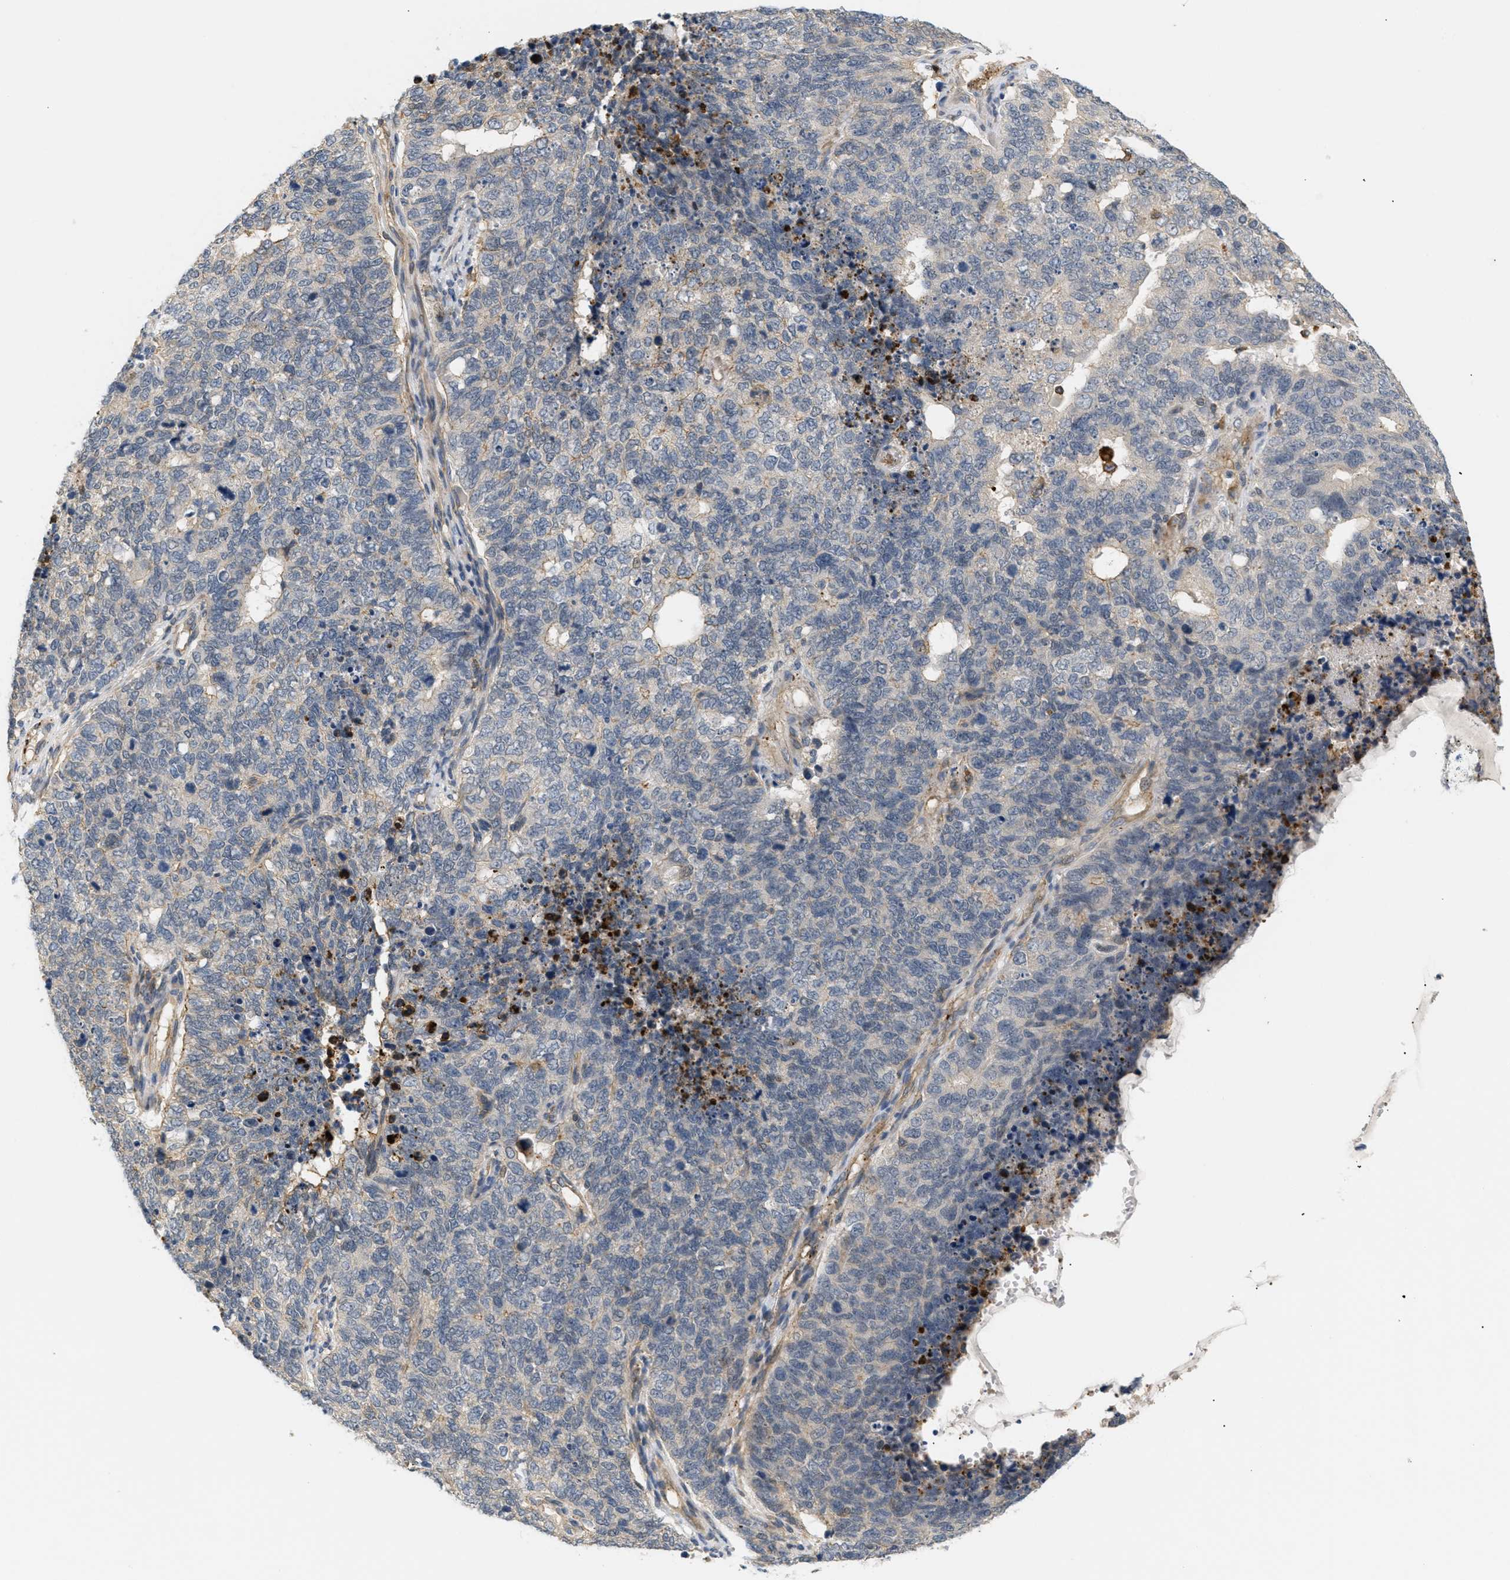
{"staining": {"intensity": "negative", "quantity": "none", "location": "none"}, "tissue": "cervical cancer", "cell_type": "Tumor cells", "image_type": "cancer", "snomed": [{"axis": "morphology", "description": "Squamous cell carcinoma, NOS"}, {"axis": "topography", "description": "Cervix"}], "caption": "Image shows no protein expression in tumor cells of cervical squamous cell carcinoma tissue. (Stains: DAB IHC with hematoxylin counter stain, Microscopy: brightfield microscopy at high magnification).", "gene": "CORO2B", "patient": {"sex": "female", "age": 63}}